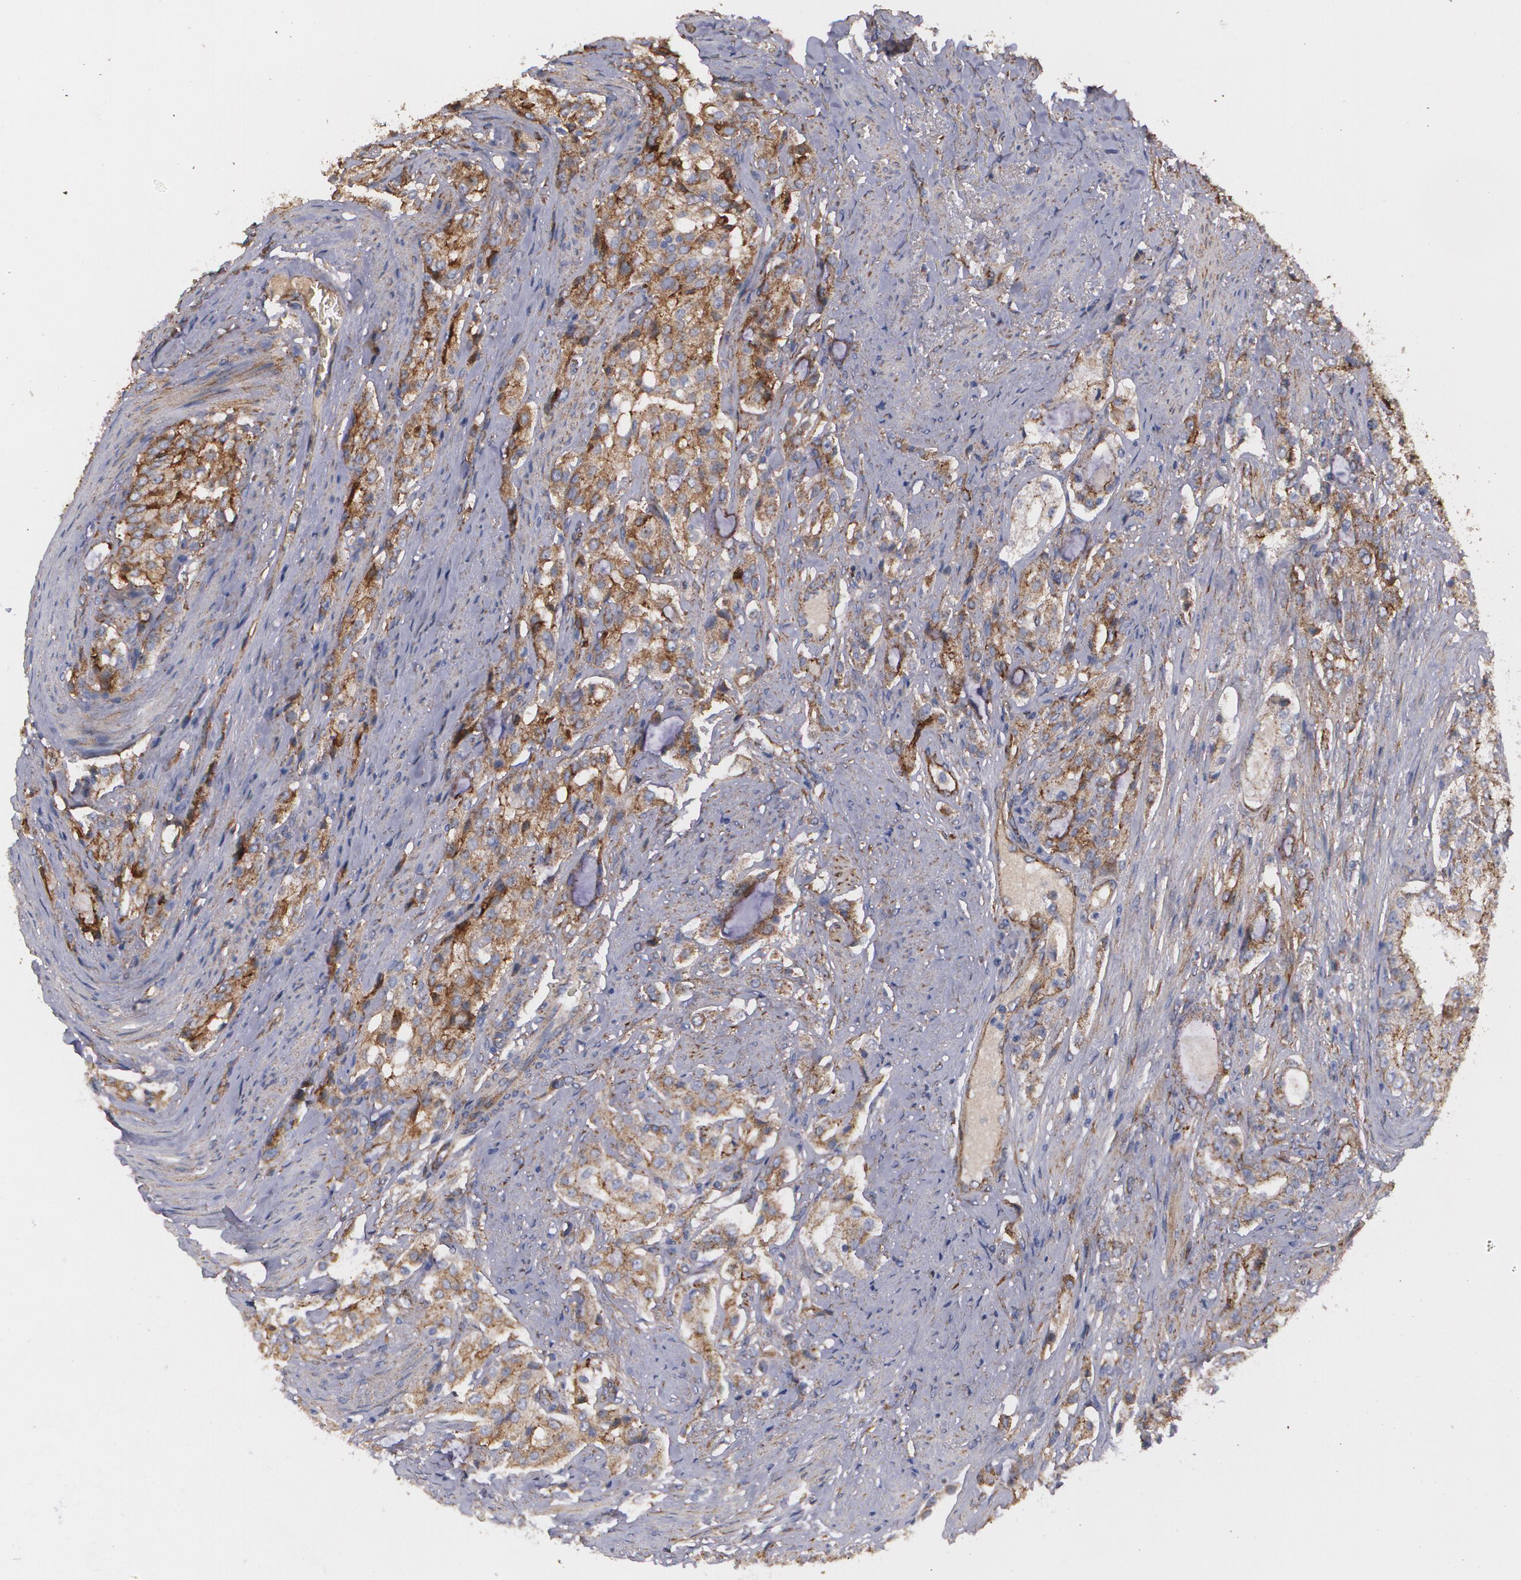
{"staining": {"intensity": "strong", "quantity": ">75%", "location": "cytoplasmic/membranous"}, "tissue": "prostate cancer", "cell_type": "Tumor cells", "image_type": "cancer", "snomed": [{"axis": "morphology", "description": "Adenocarcinoma, Medium grade"}, {"axis": "topography", "description": "Prostate"}], "caption": "Immunohistochemistry histopathology image of neoplastic tissue: prostate cancer (adenocarcinoma (medium-grade)) stained using immunohistochemistry (IHC) displays high levels of strong protein expression localized specifically in the cytoplasmic/membranous of tumor cells, appearing as a cytoplasmic/membranous brown color.", "gene": "TJP1", "patient": {"sex": "male", "age": 72}}